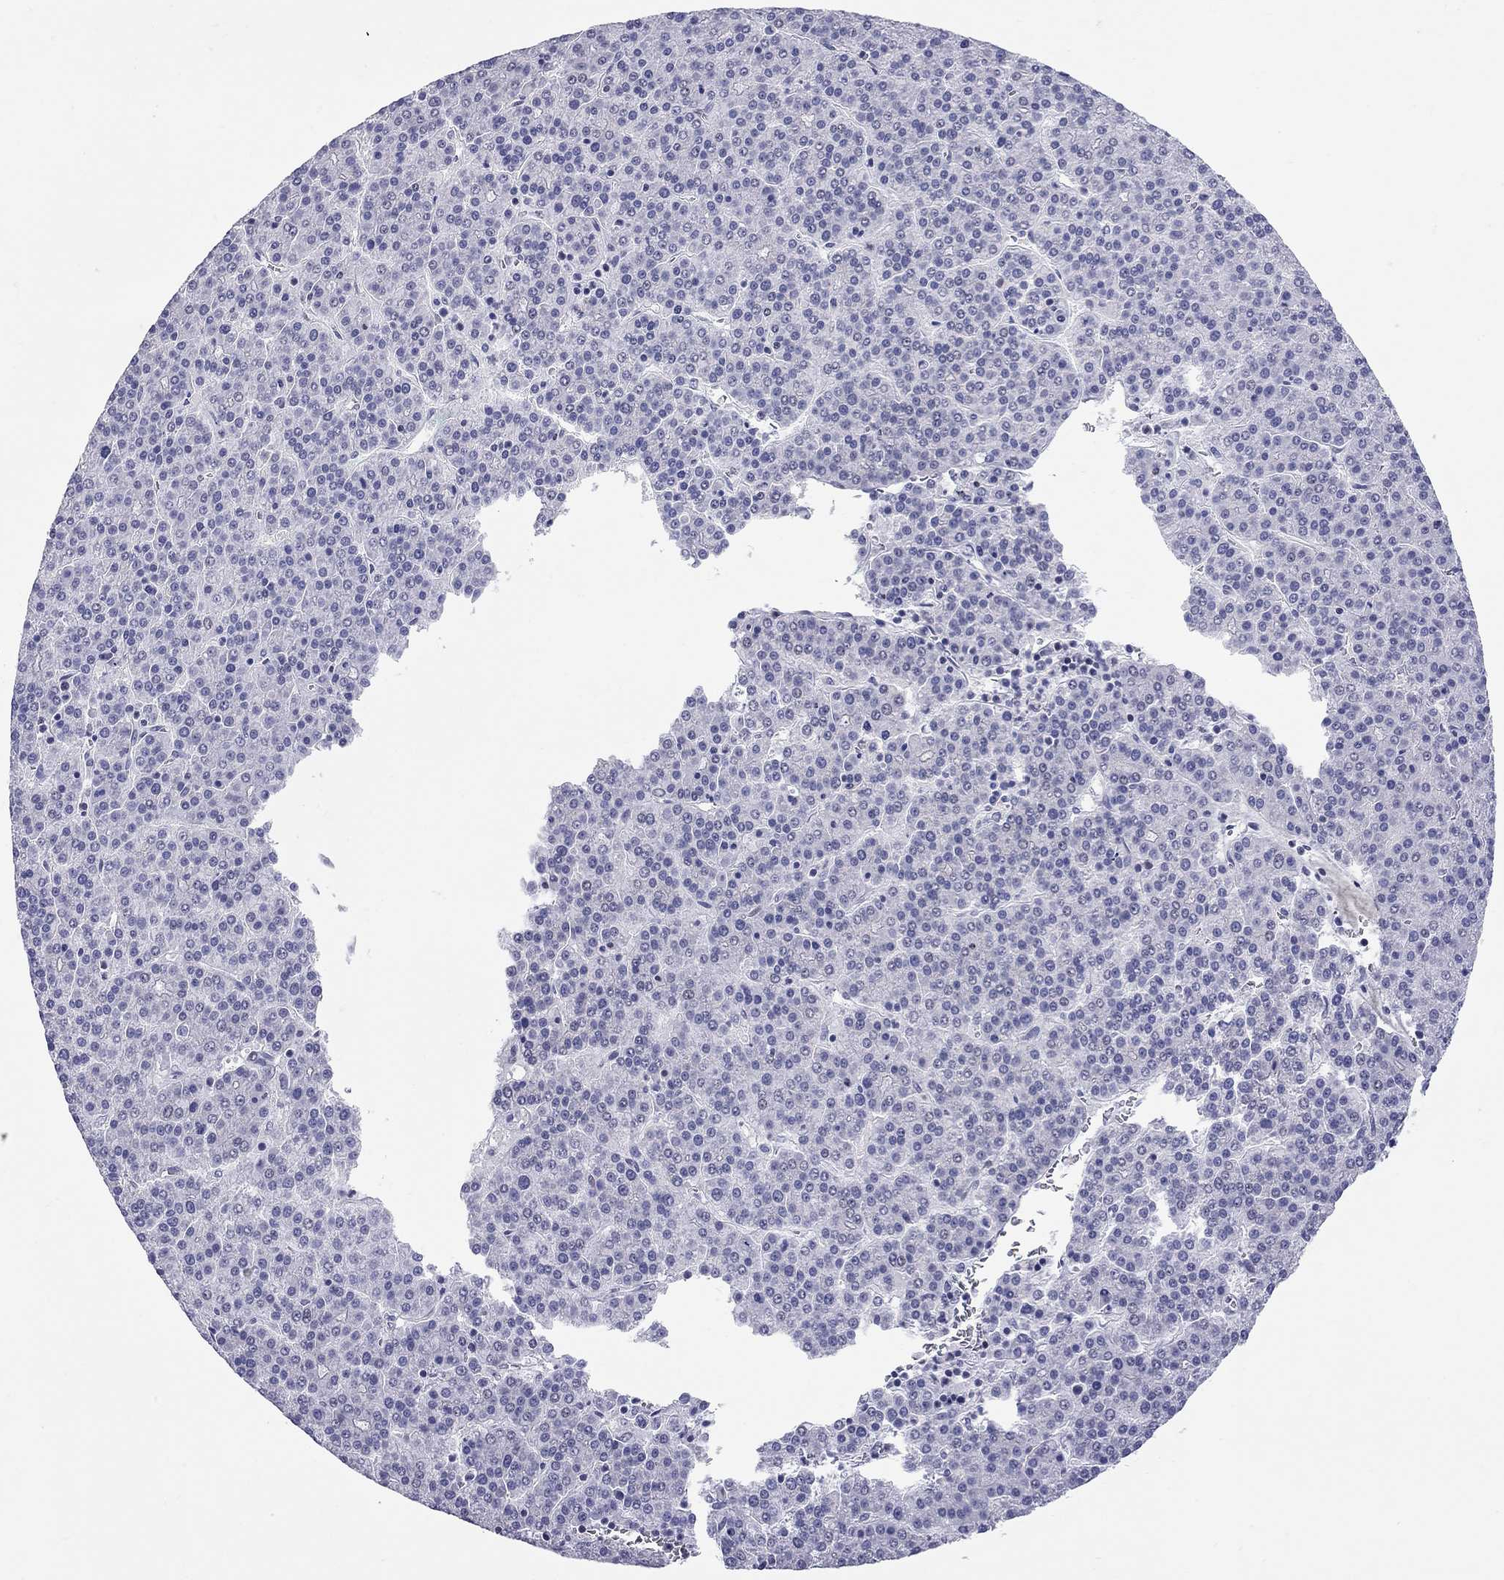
{"staining": {"intensity": "negative", "quantity": "none", "location": "none"}, "tissue": "liver cancer", "cell_type": "Tumor cells", "image_type": "cancer", "snomed": [{"axis": "morphology", "description": "Carcinoma, Hepatocellular, NOS"}, {"axis": "topography", "description": "Liver"}], "caption": "Photomicrograph shows no significant protein staining in tumor cells of liver cancer. (Brightfield microscopy of DAB (3,3'-diaminobenzidine) IHC at high magnification).", "gene": "C8orf88", "patient": {"sex": "female", "age": 58}}